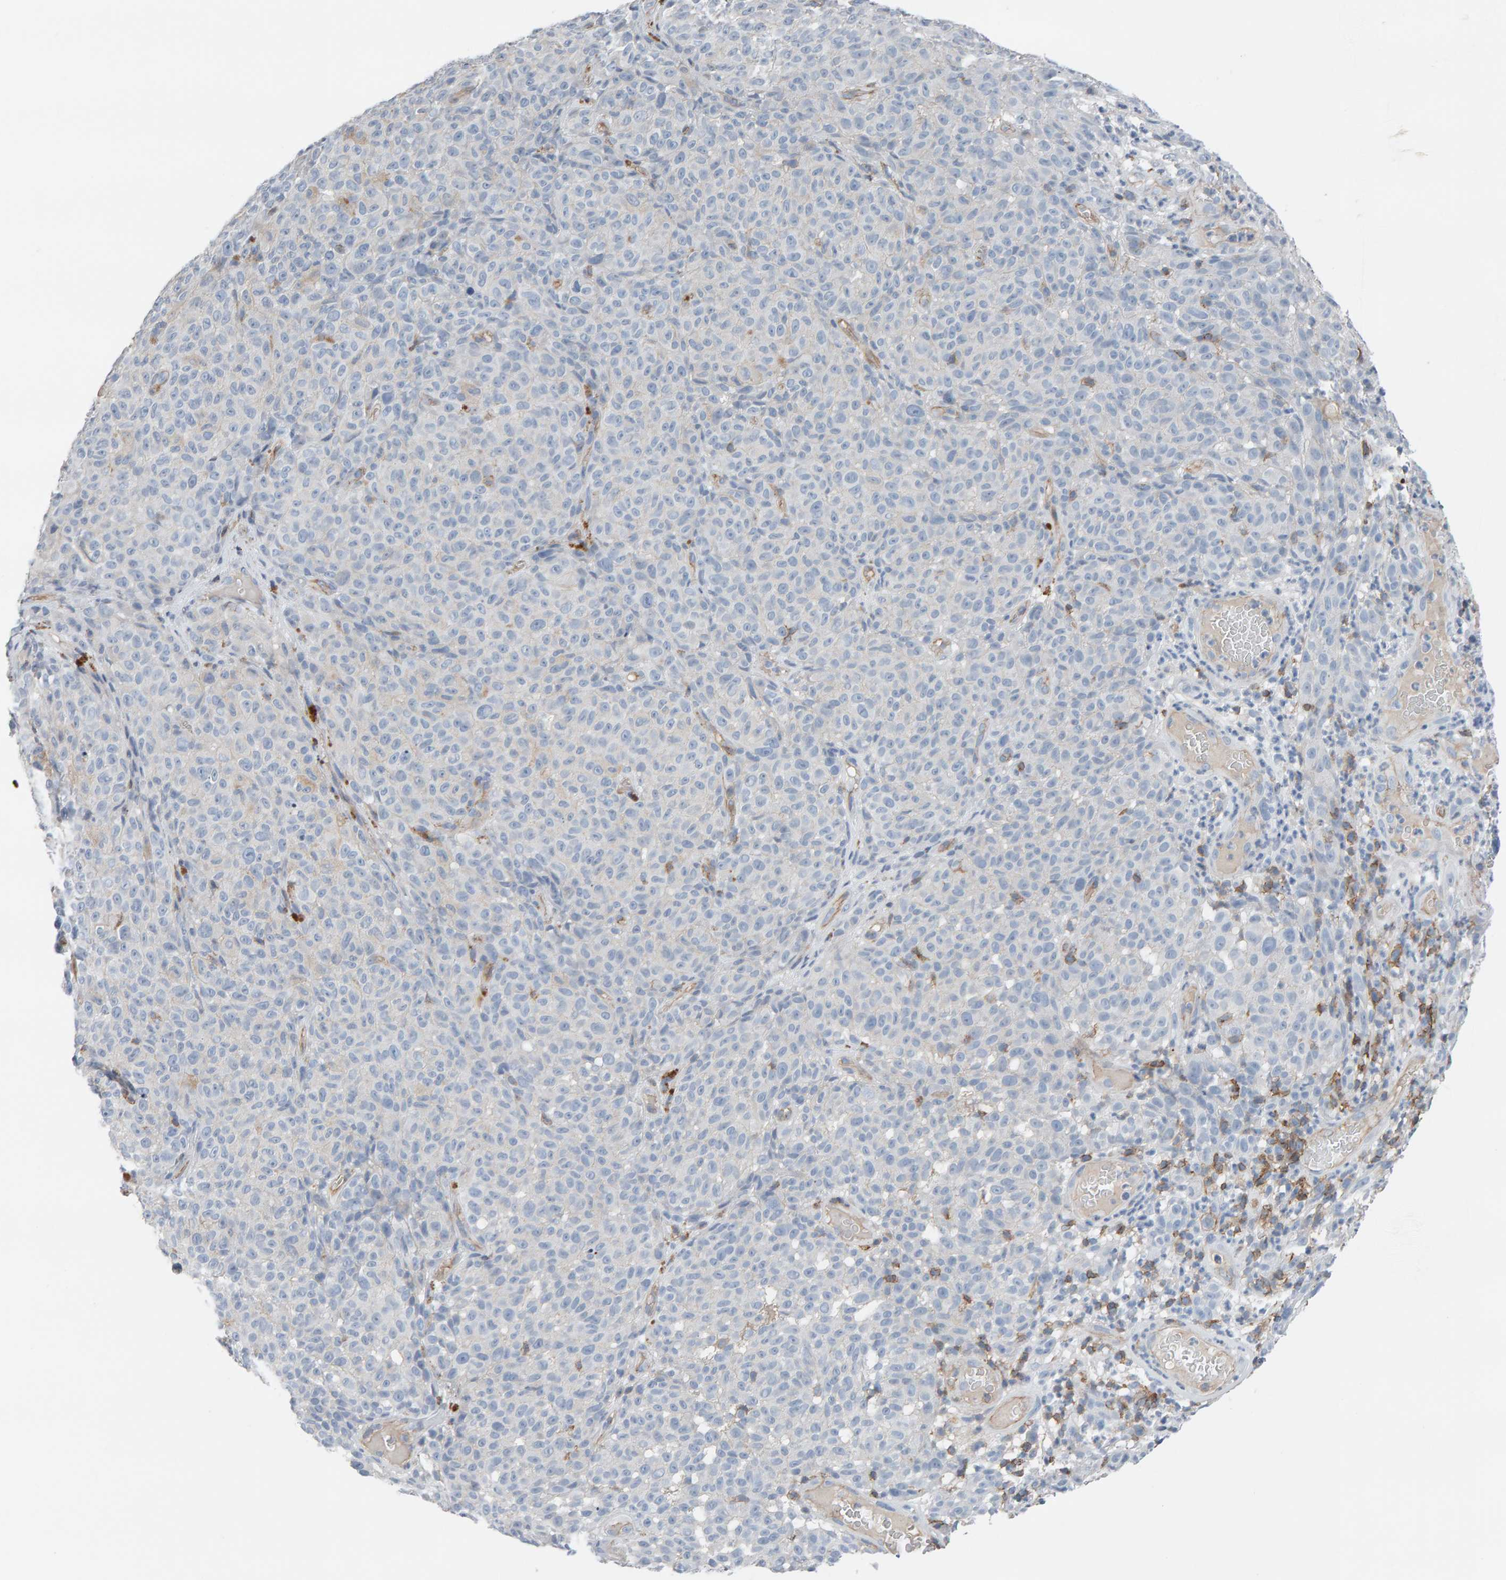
{"staining": {"intensity": "negative", "quantity": "none", "location": "none"}, "tissue": "melanoma", "cell_type": "Tumor cells", "image_type": "cancer", "snomed": [{"axis": "morphology", "description": "Malignant melanoma, NOS"}, {"axis": "topography", "description": "Skin"}], "caption": "An immunohistochemistry histopathology image of melanoma is shown. There is no staining in tumor cells of melanoma.", "gene": "FYN", "patient": {"sex": "female", "age": 82}}